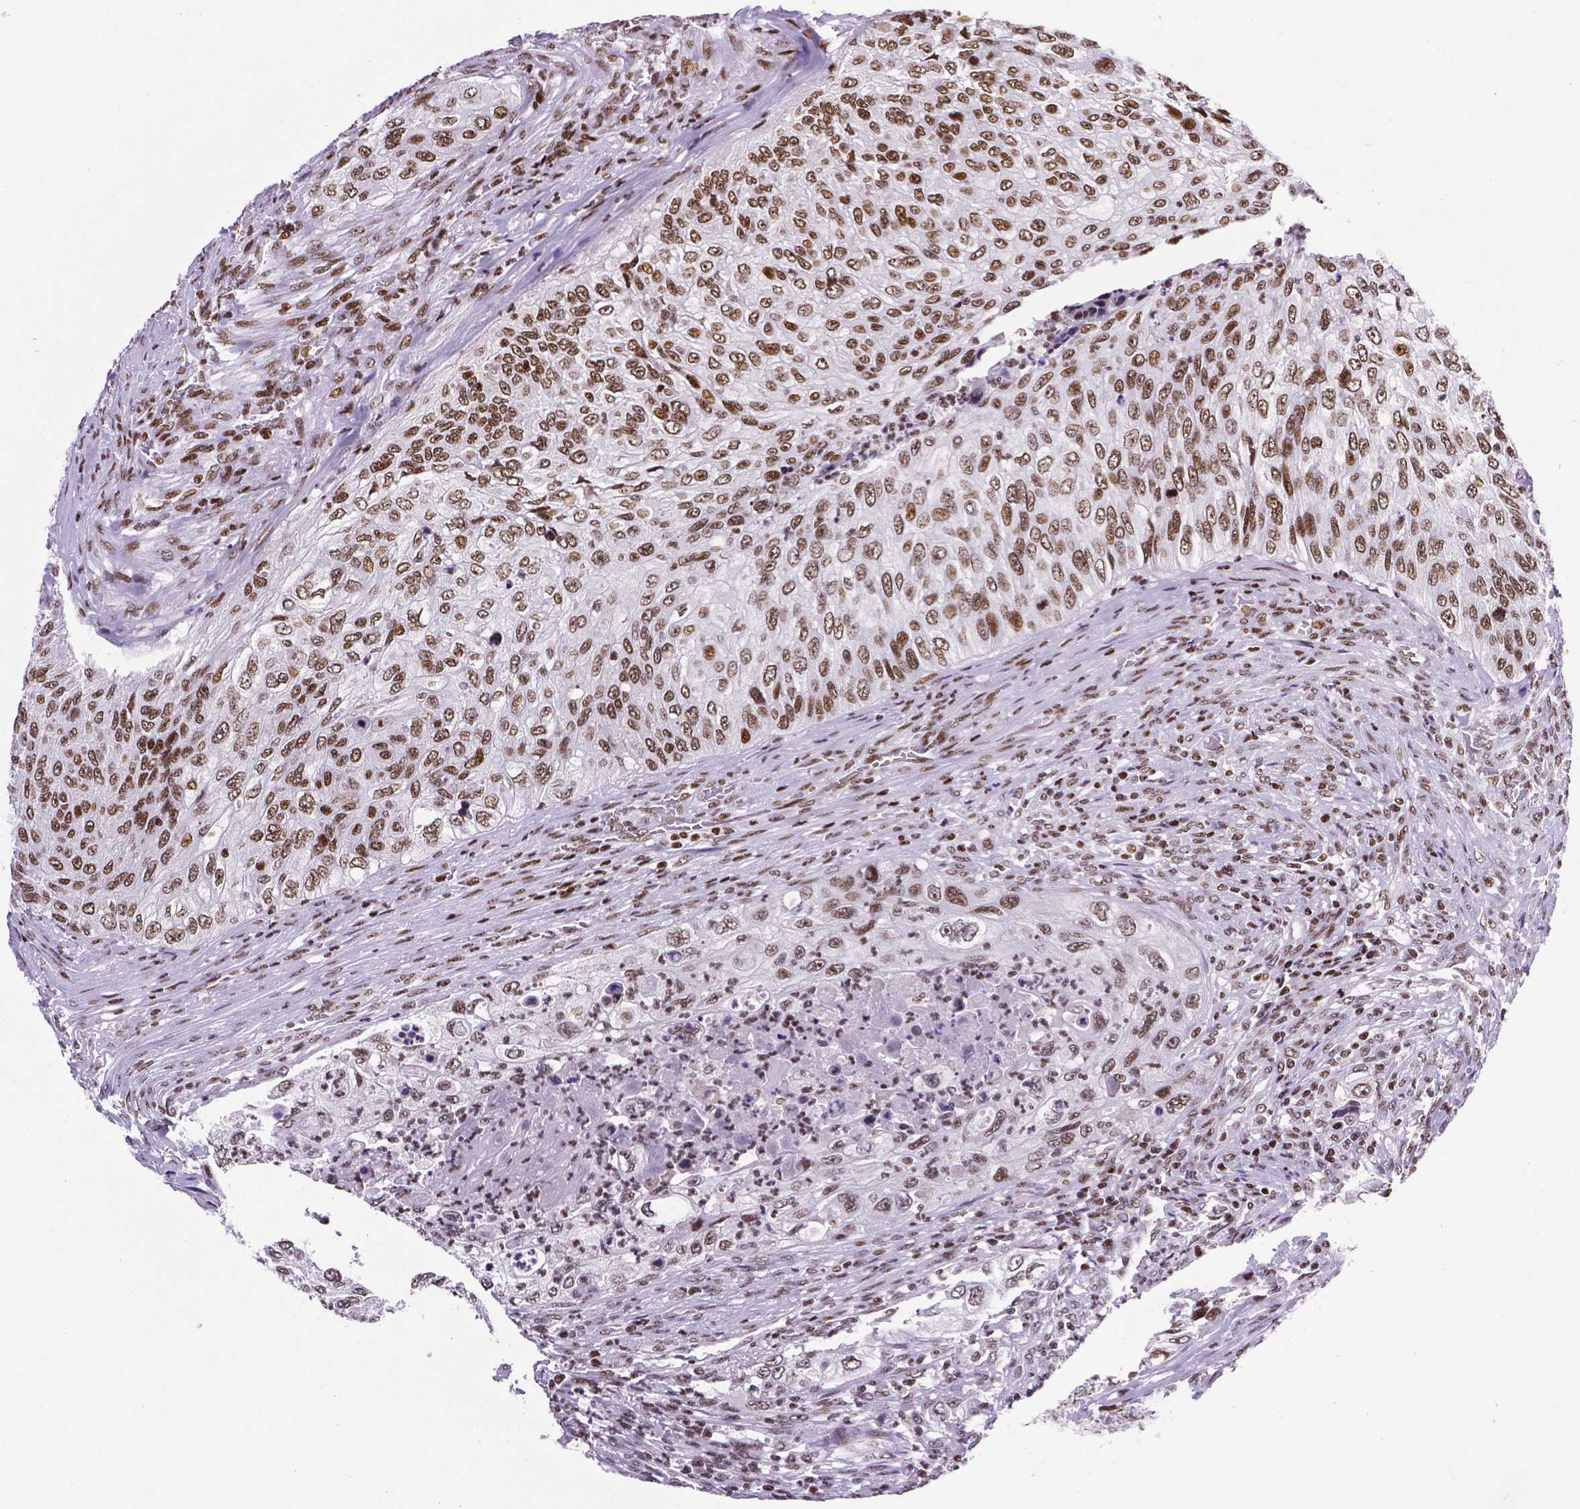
{"staining": {"intensity": "strong", "quantity": ">75%", "location": "nuclear"}, "tissue": "urothelial cancer", "cell_type": "Tumor cells", "image_type": "cancer", "snomed": [{"axis": "morphology", "description": "Urothelial carcinoma, High grade"}, {"axis": "topography", "description": "Urinary bladder"}], "caption": "Tumor cells display high levels of strong nuclear positivity in approximately >75% of cells in urothelial cancer.", "gene": "CTCF", "patient": {"sex": "female", "age": 60}}